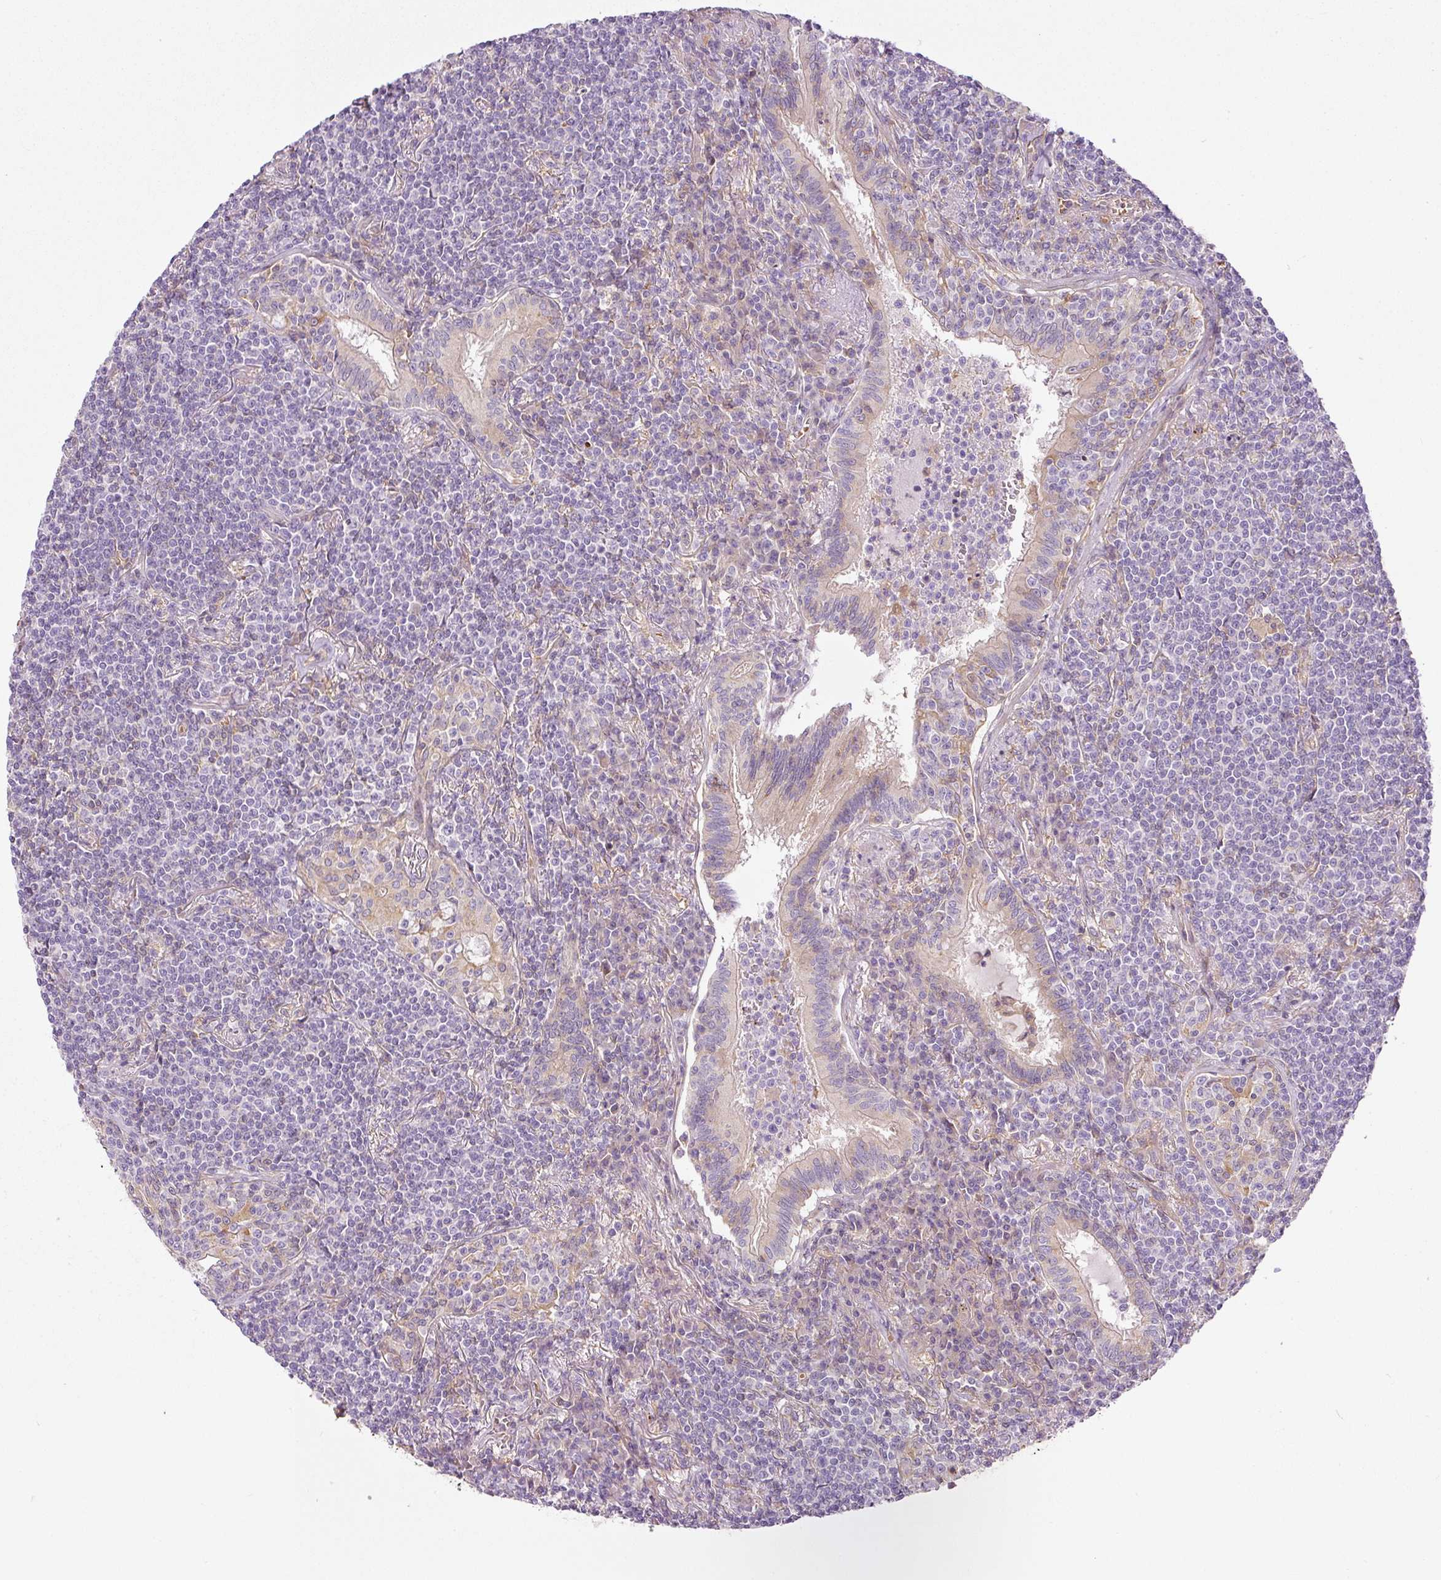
{"staining": {"intensity": "negative", "quantity": "none", "location": "none"}, "tissue": "lymphoma", "cell_type": "Tumor cells", "image_type": "cancer", "snomed": [{"axis": "morphology", "description": "Malignant lymphoma, non-Hodgkin's type, Low grade"}, {"axis": "topography", "description": "Lung"}], "caption": "Tumor cells show no significant positivity in malignant lymphoma, non-Hodgkin's type (low-grade).", "gene": "TBC1D2B", "patient": {"sex": "female", "age": 71}}